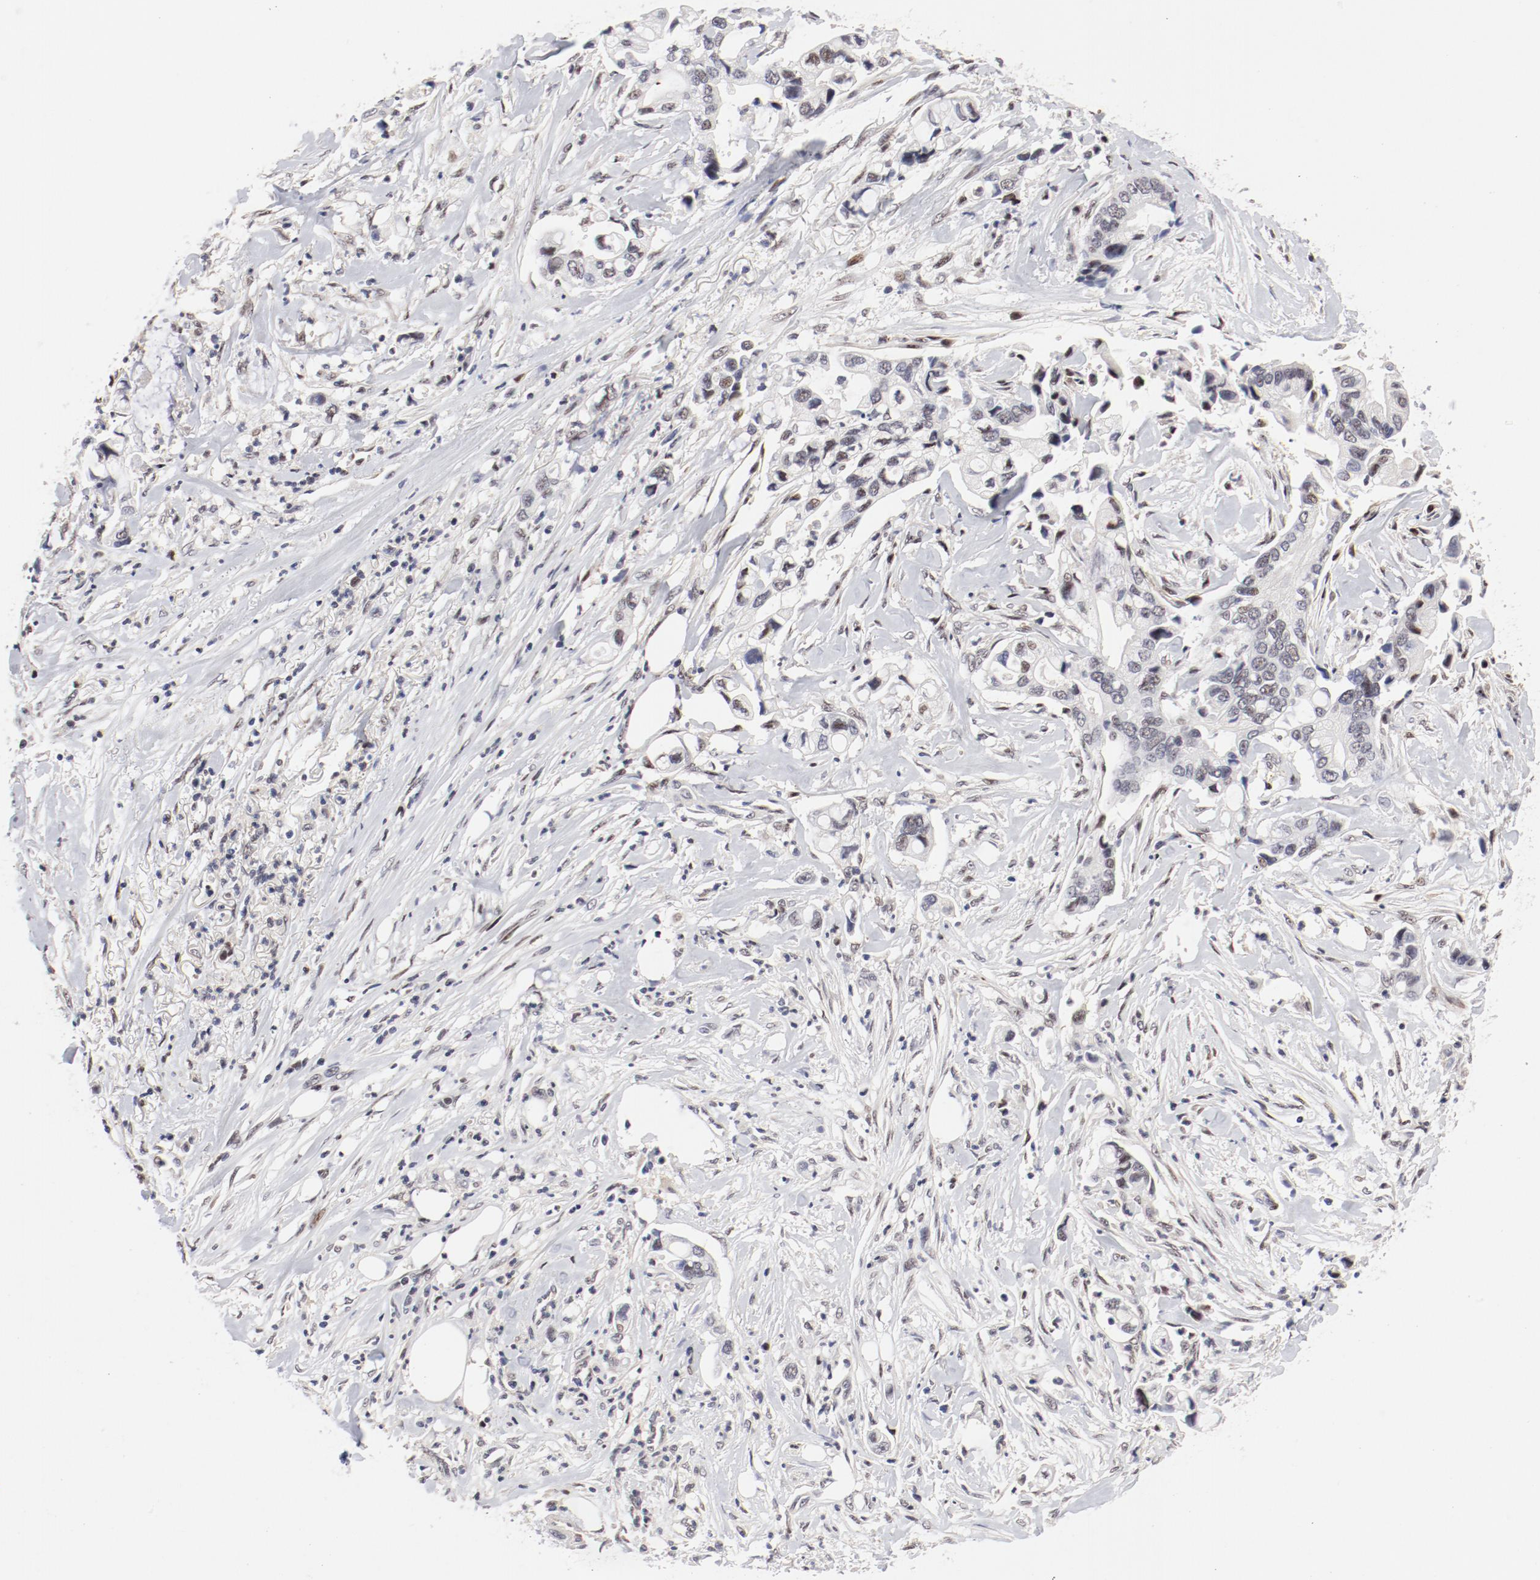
{"staining": {"intensity": "negative", "quantity": "none", "location": "none"}, "tissue": "pancreatic cancer", "cell_type": "Tumor cells", "image_type": "cancer", "snomed": [{"axis": "morphology", "description": "Adenocarcinoma, NOS"}, {"axis": "topography", "description": "Pancreas"}], "caption": "Human pancreatic cancer stained for a protein using immunohistochemistry exhibits no expression in tumor cells.", "gene": "FSCB", "patient": {"sex": "male", "age": 70}}